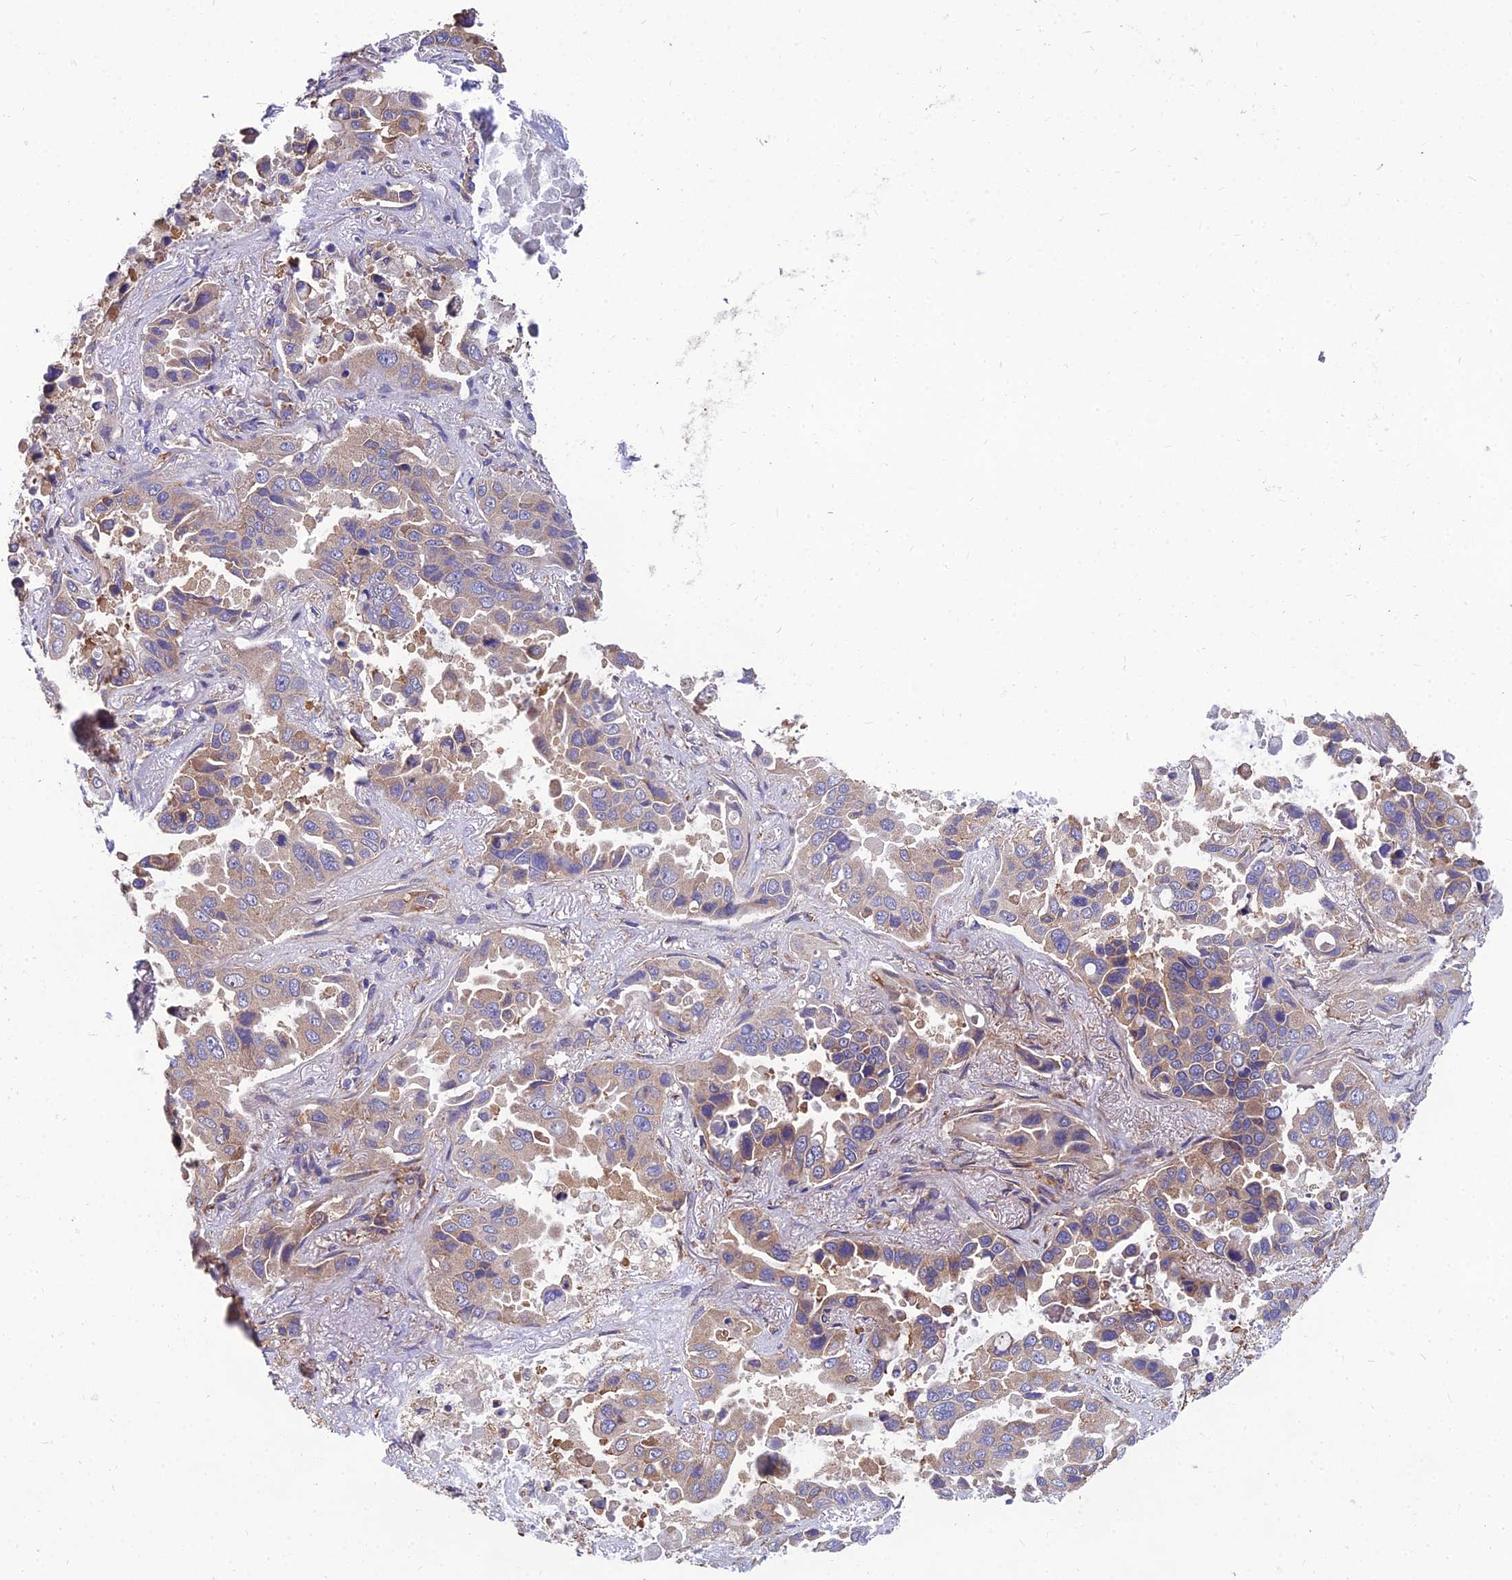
{"staining": {"intensity": "moderate", "quantity": "25%-75%", "location": "cytoplasmic/membranous"}, "tissue": "lung cancer", "cell_type": "Tumor cells", "image_type": "cancer", "snomed": [{"axis": "morphology", "description": "Adenocarcinoma, NOS"}, {"axis": "topography", "description": "Lung"}], "caption": "Immunohistochemical staining of lung cancer exhibits moderate cytoplasmic/membranous protein expression in about 25%-75% of tumor cells. The protein of interest is shown in brown color, while the nuclei are stained blue.", "gene": "UMAD1", "patient": {"sex": "male", "age": 64}}